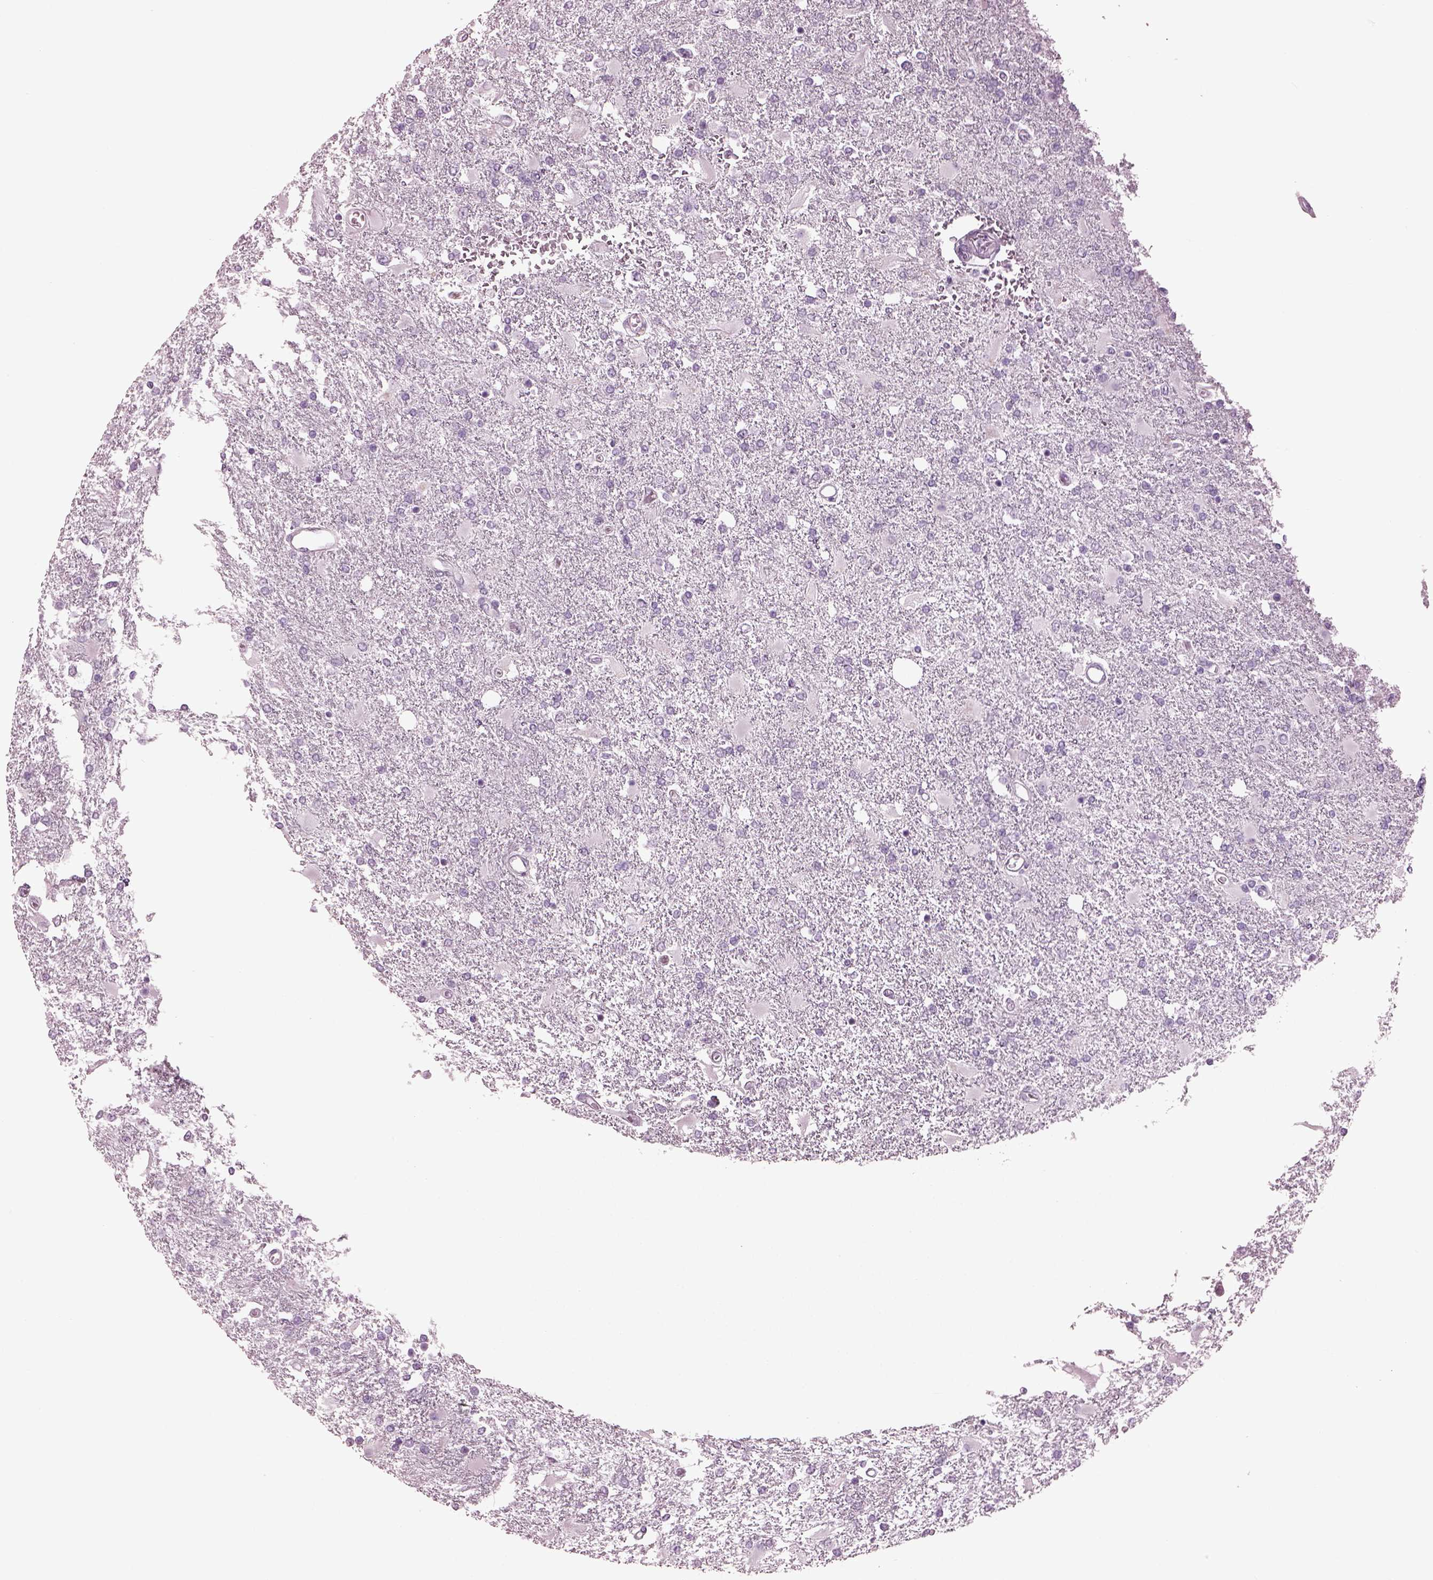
{"staining": {"intensity": "negative", "quantity": "none", "location": "none"}, "tissue": "glioma", "cell_type": "Tumor cells", "image_type": "cancer", "snomed": [{"axis": "morphology", "description": "Glioma, malignant, High grade"}, {"axis": "topography", "description": "Cerebral cortex"}], "caption": "The immunohistochemistry photomicrograph has no significant positivity in tumor cells of high-grade glioma (malignant) tissue.", "gene": "CYLC1", "patient": {"sex": "male", "age": 79}}